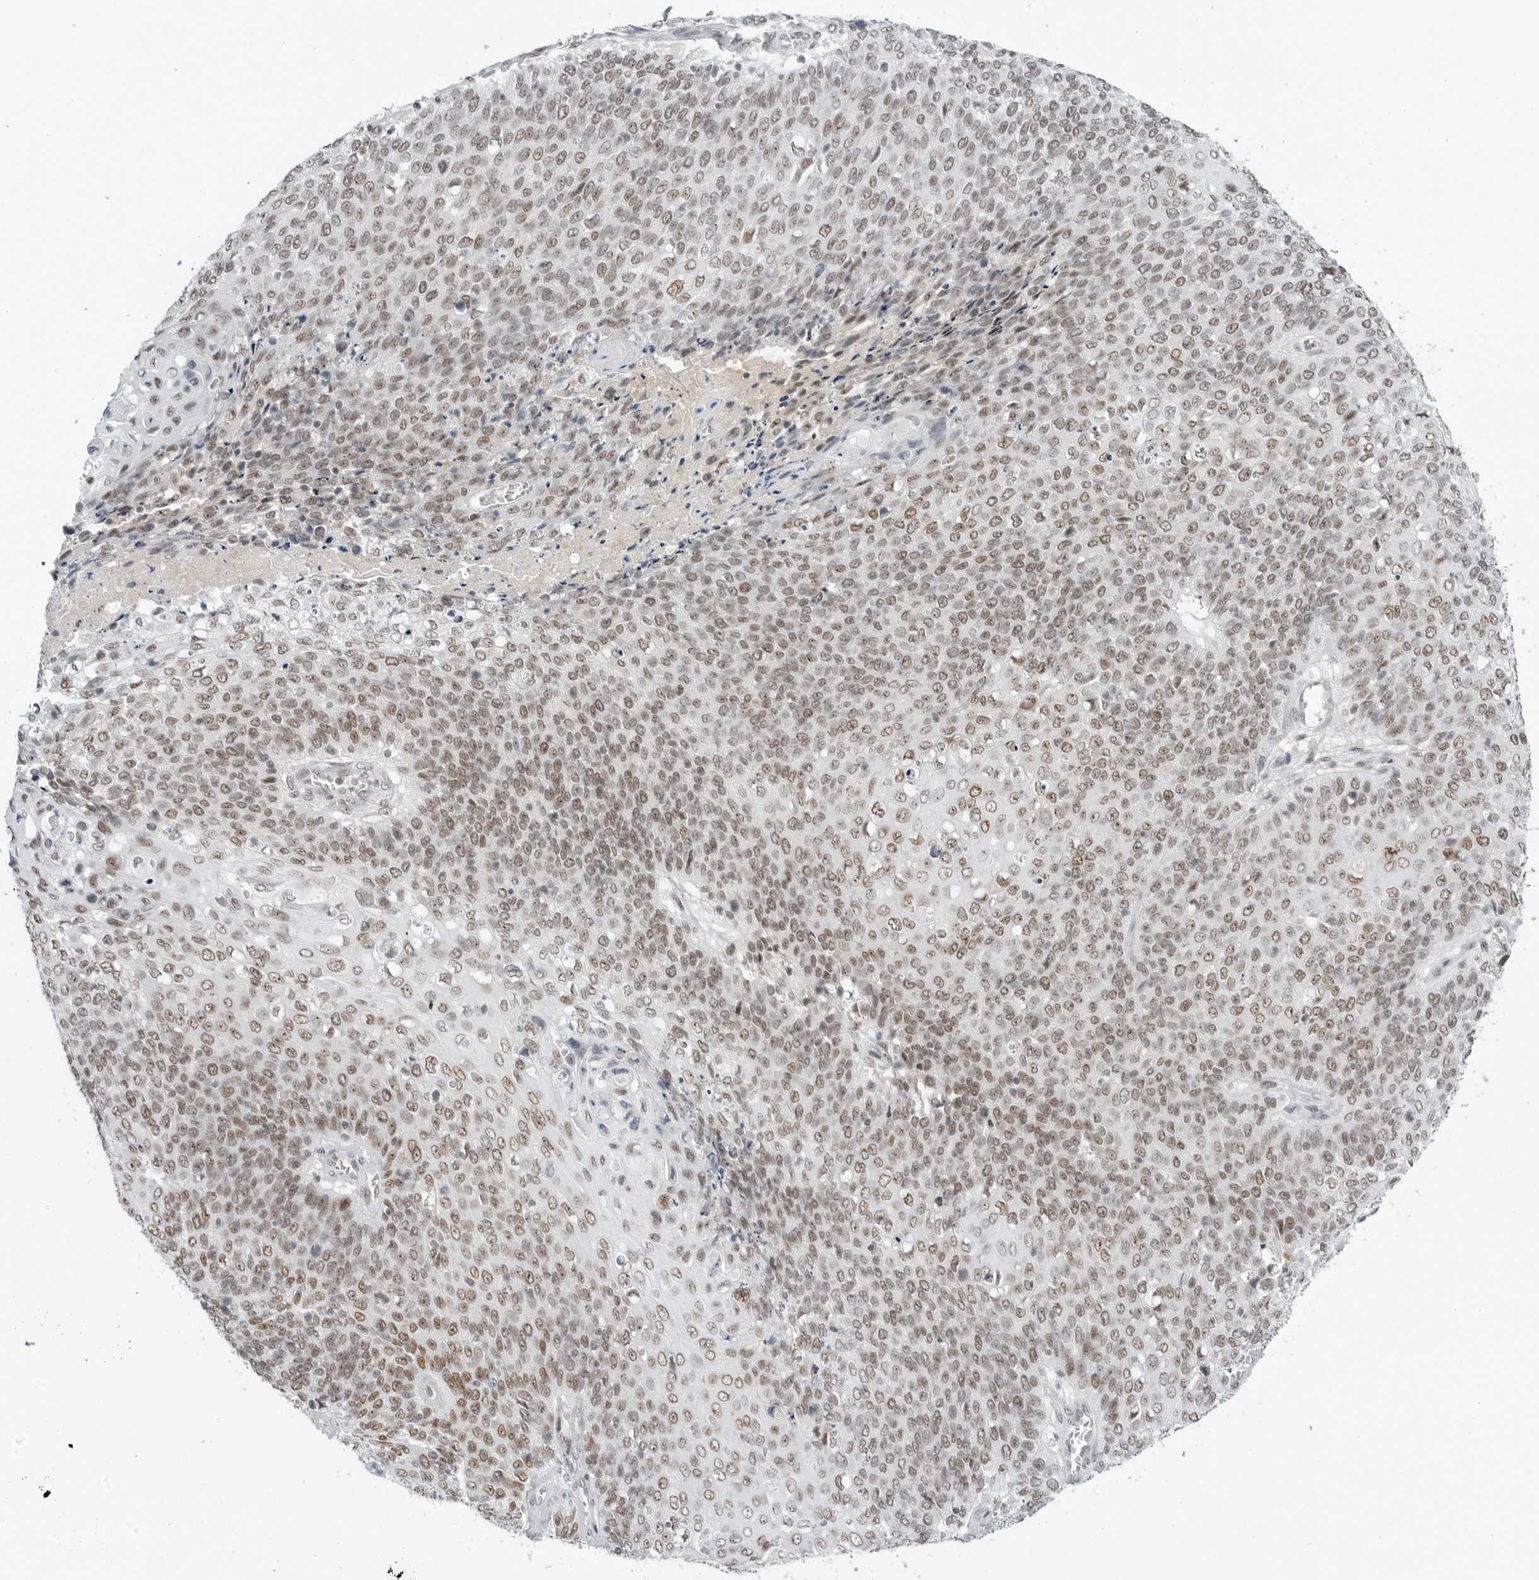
{"staining": {"intensity": "moderate", "quantity": ">75%", "location": "nuclear"}, "tissue": "cervical cancer", "cell_type": "Tumor cells", "image_type": "cancer", "snomed": [{"axis": "morphology", "description": "Squamous cell carcinoma, NOS"}, {"axis": "topography", "description": "Cervix"}], "caption": "A brown stain labels moderate nuclear staining of a protein in human cervical squamous cell carcinoma tumor cells.", "gene": "WRAP53", "patient": {"sex": "female", "age": 39}}